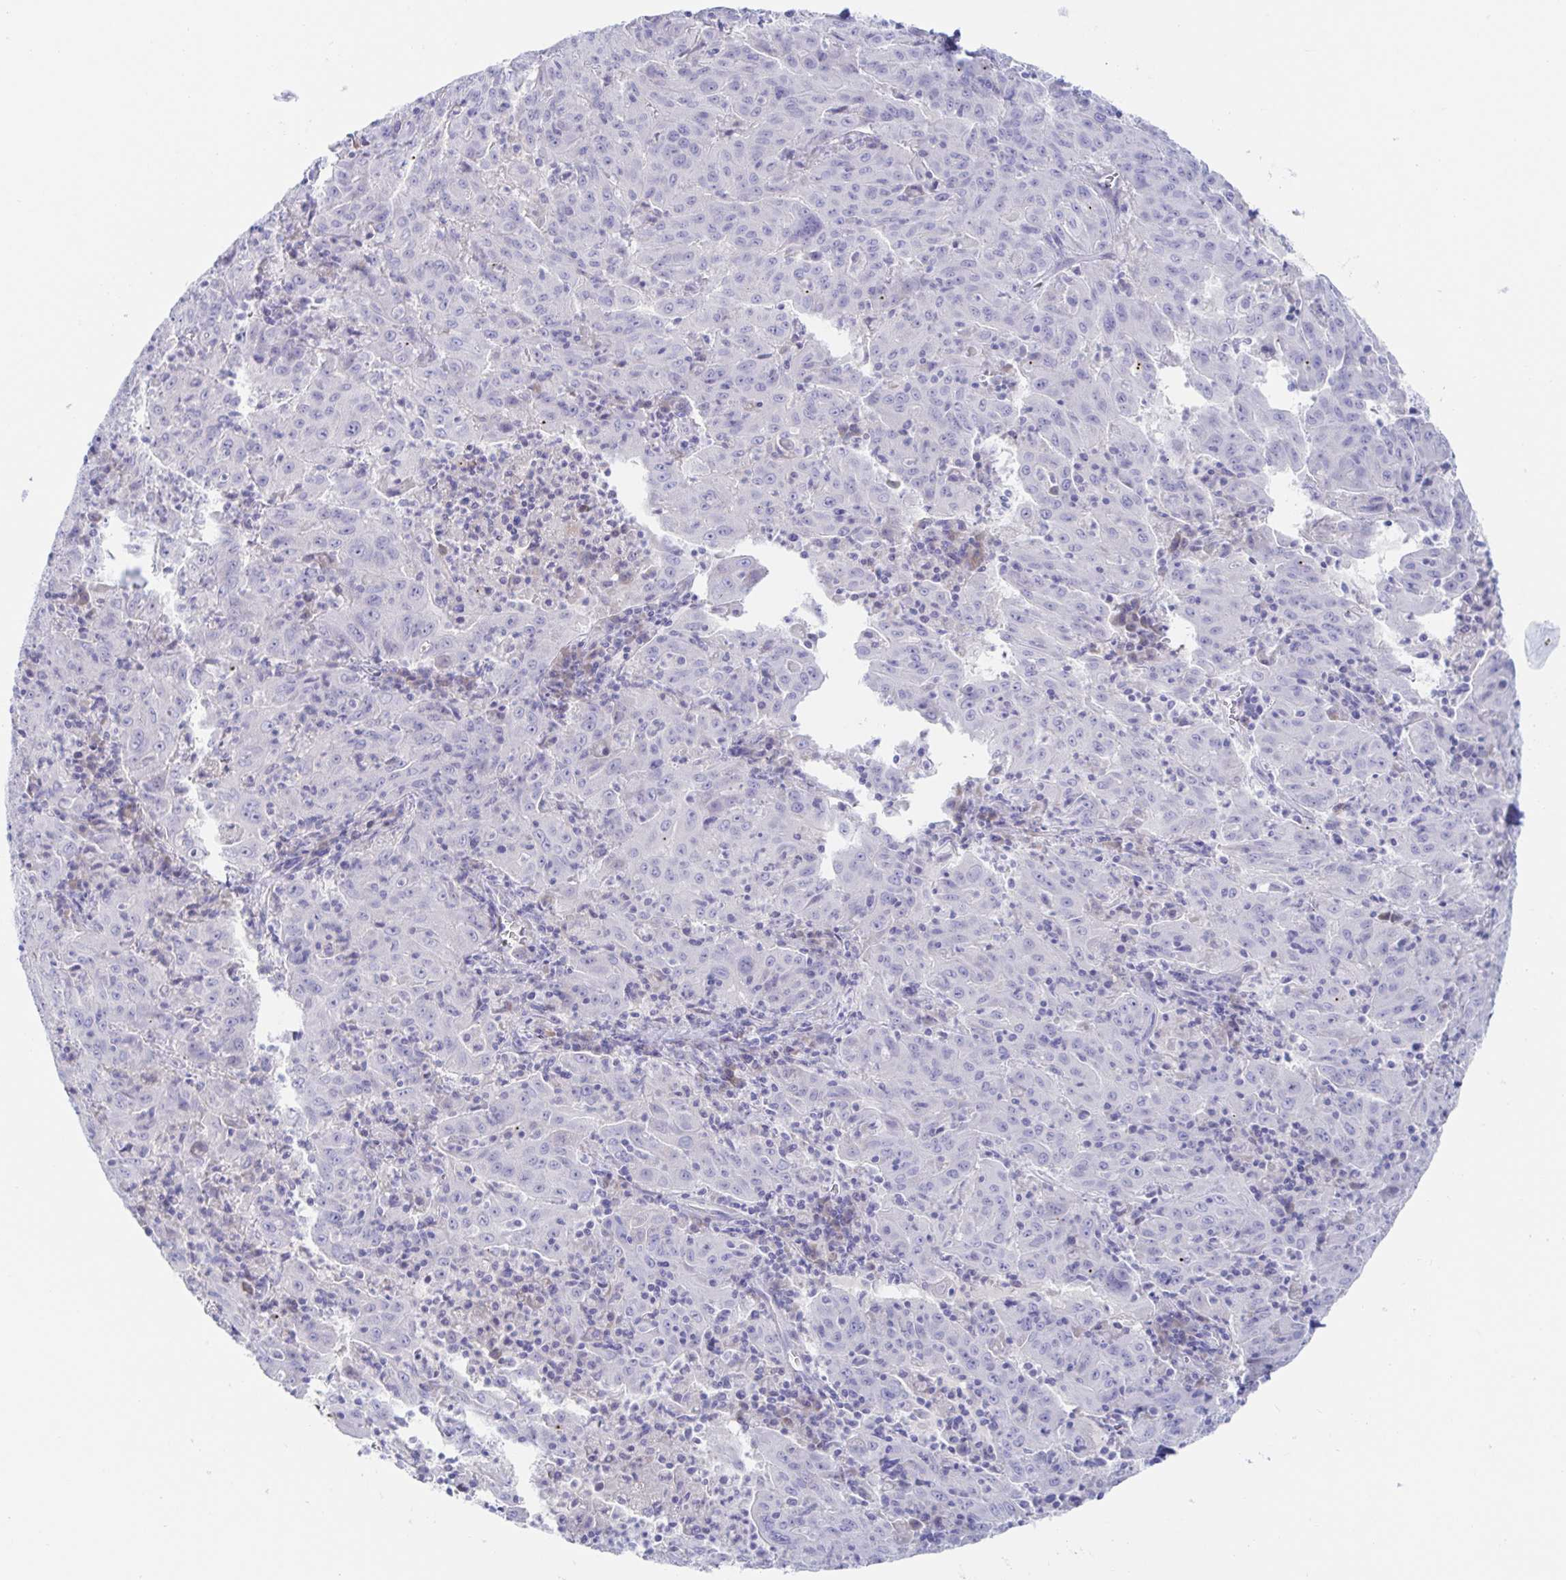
{"staining": {"intensity": "negative", "quantity": "none", "location": "none"}, "tissue": "pancreatic cancer", "cell_type": "Tumor cells", "image_type": "cancer", "snomed": [{"axis": "morphology", "description": "Adenocarcinoma, NOS"}, {"axis": "topography", "description": "Pancreas"}], "caption": "The photomicrograph shows no significant expression in tumor cells of pancreatic cancer (adenocarcinoma).", "gene": "SIAH3", "patient": {"sex": "male", "age": 63}}